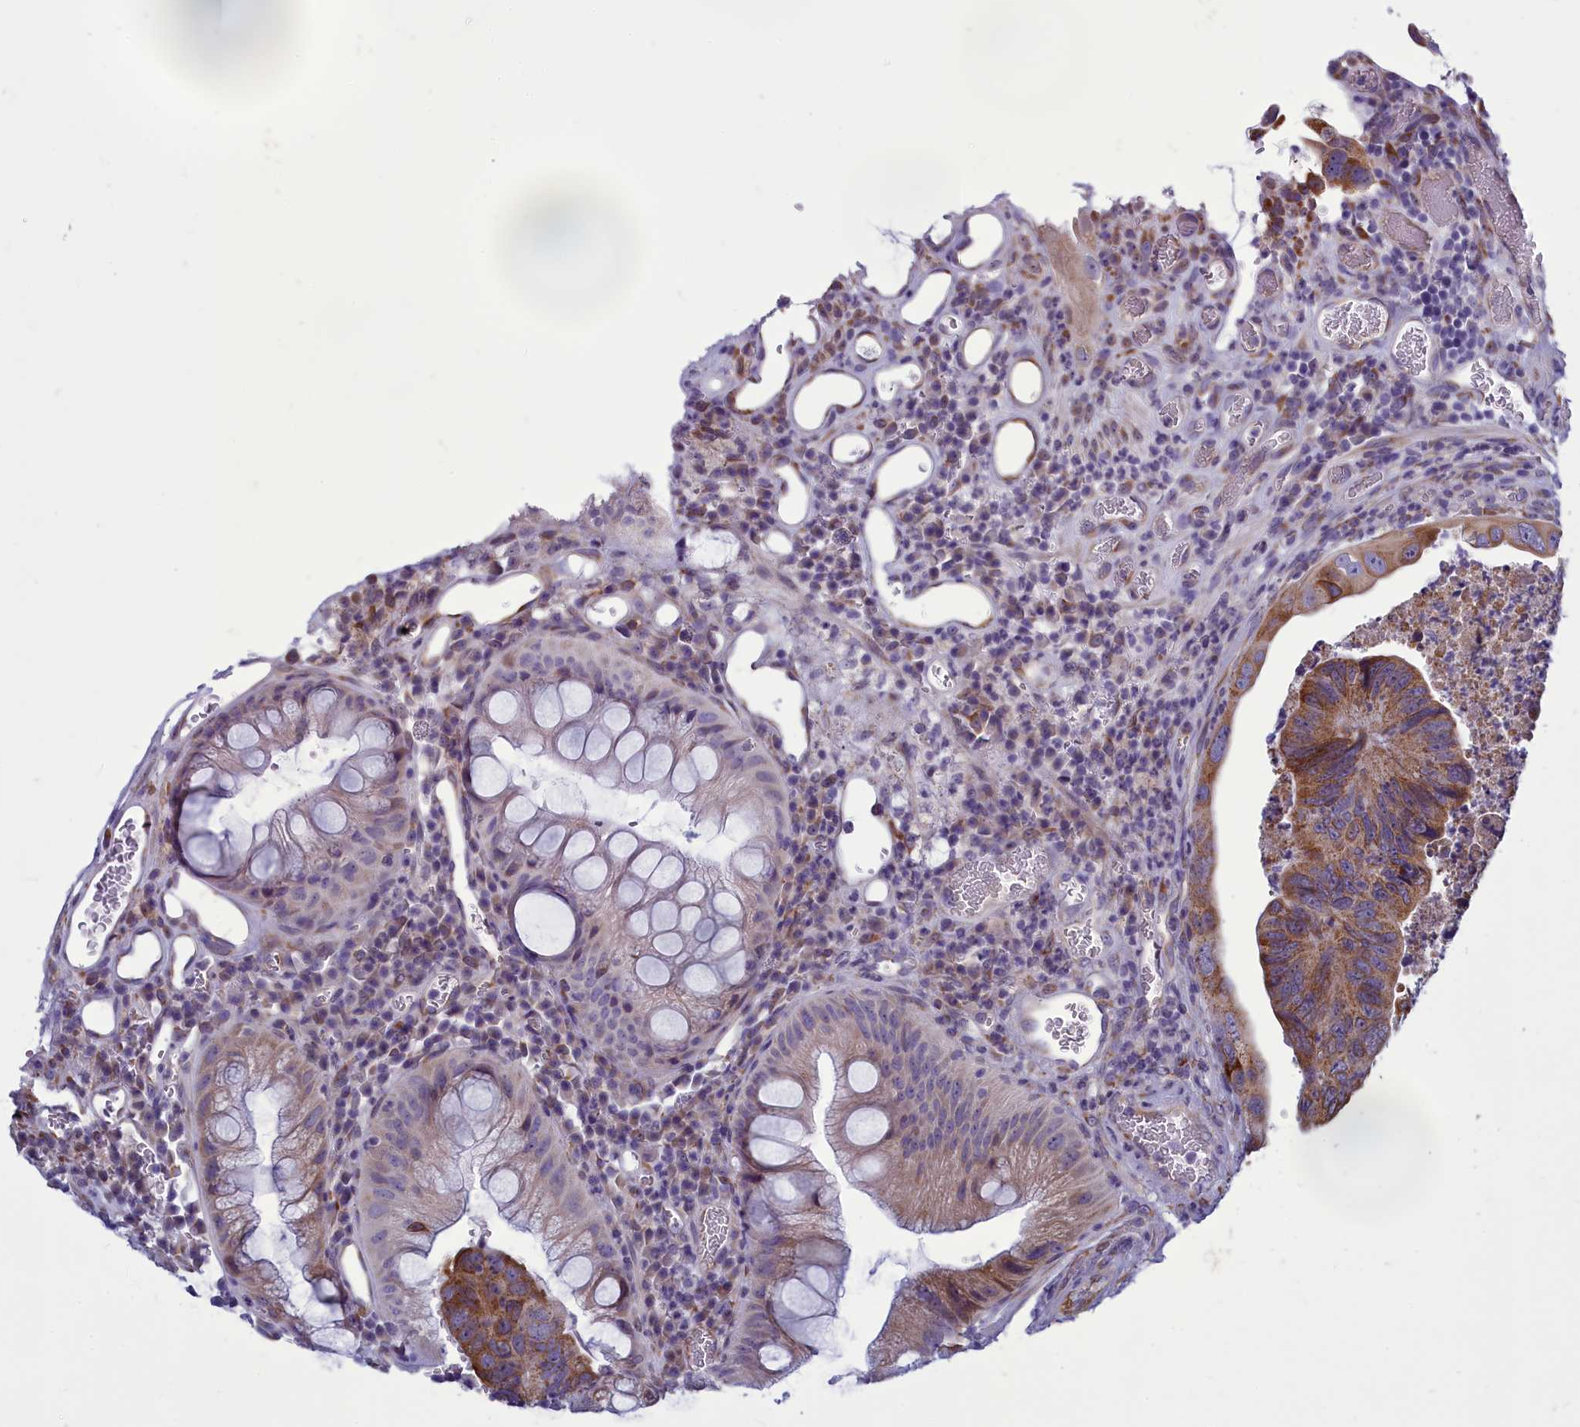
{"staining": {"intensity": "strong", "quantity": "25%-75%", "location": "cytoplasmic/membranous"}, "tissue": "colorectal cancer", "cell_type": "Tumor cells", "image_type": "cancer", "snomed": [{"axis": "morphology", "description": "Adenocarcinoma, NOS"}, {"axis": "topography", "description": "Rectum"}], "caption": "The histopathology image reveals immunohistochemical staining of adenocarcinoma (colorectal). There is strong cytoplasmic/membranous expression is present in about 25%-75% of tumor cells.", "gene": "CENATAC", "patient": {"sex": "male", "age": 63}}